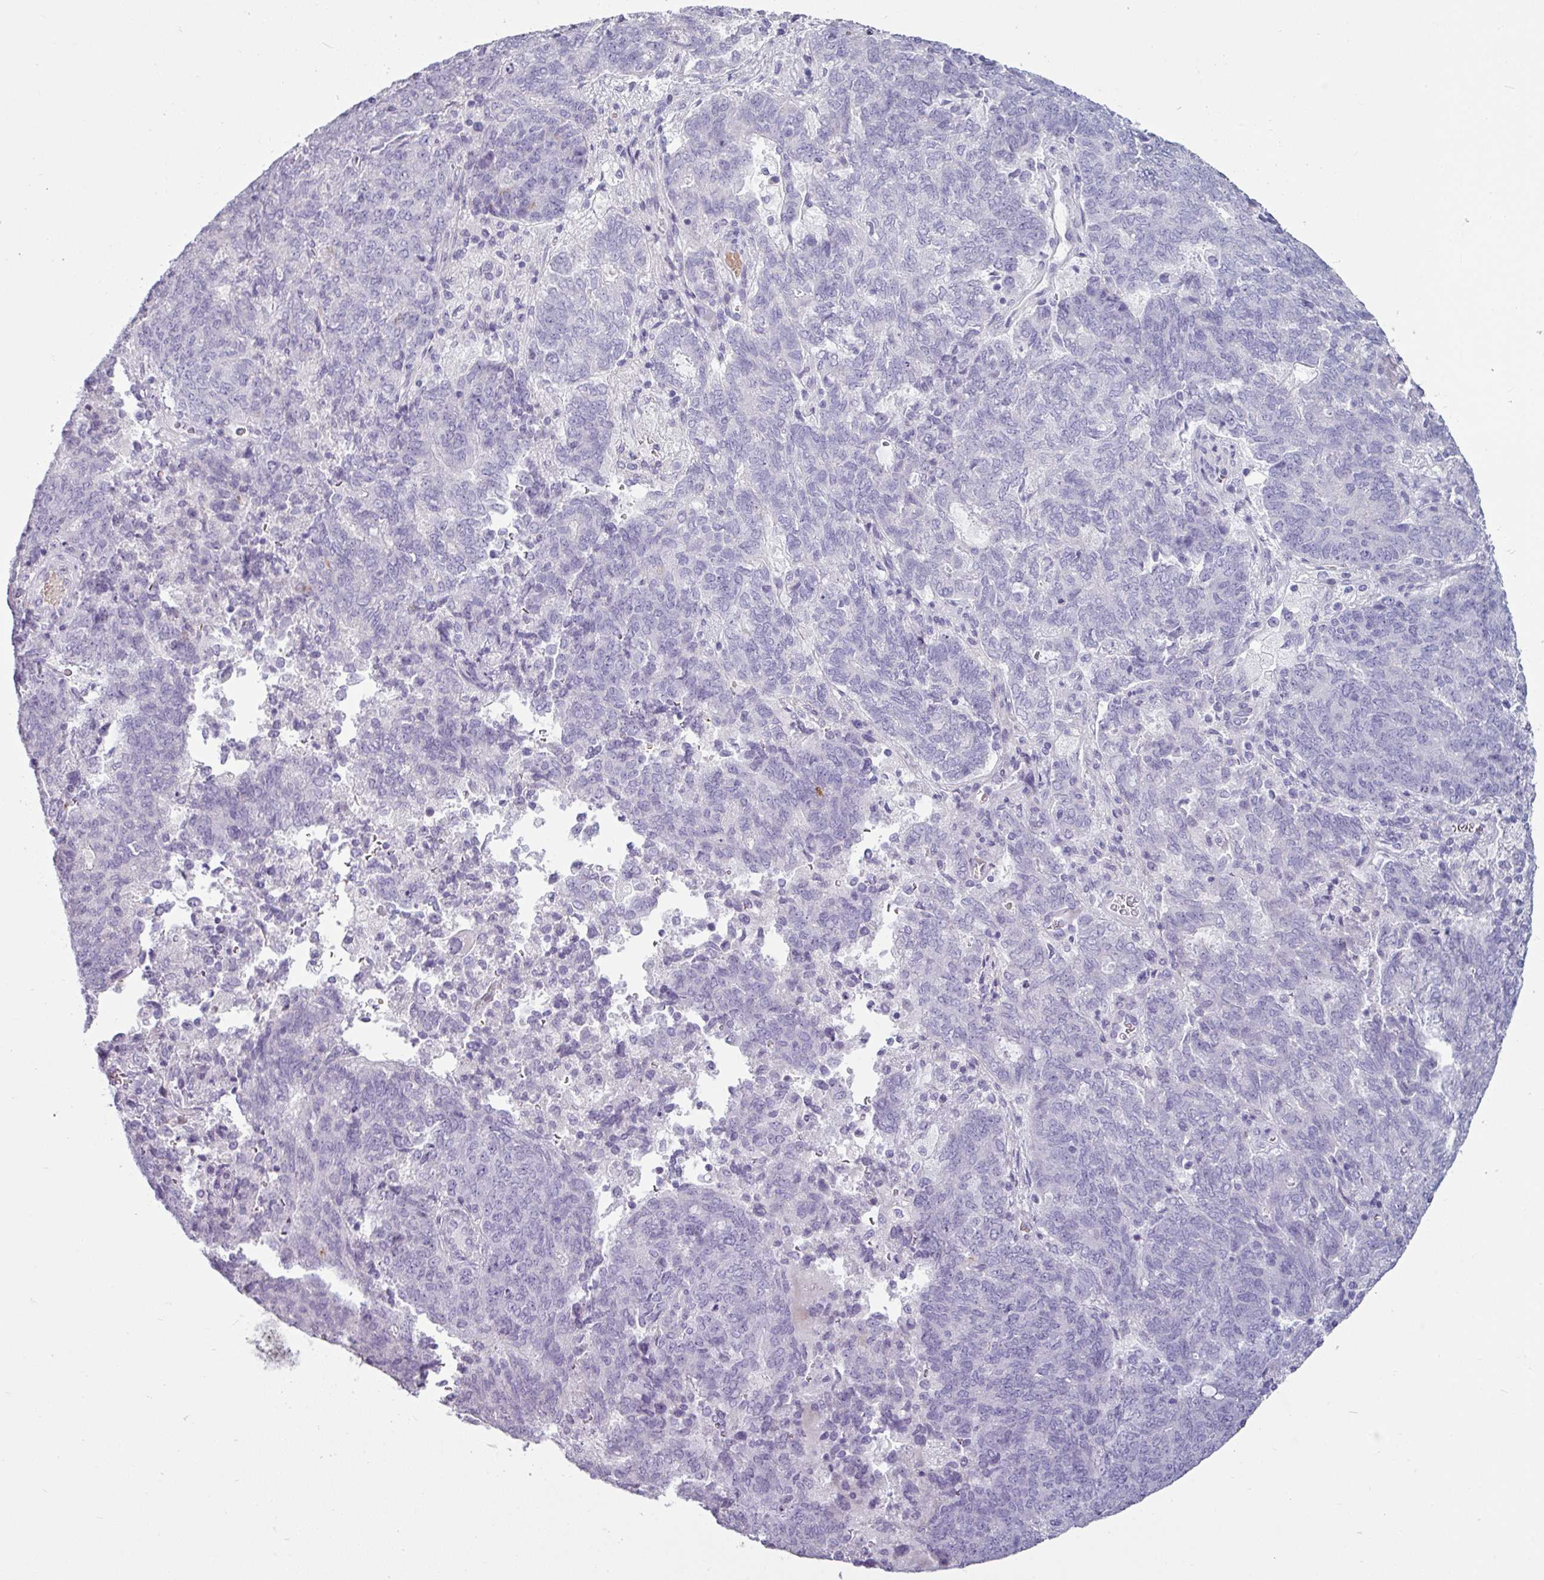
{"staining": {"intensity": "negative", "quantity": "none", "location": "none"}, "tissue": "endometrial cancer", "cell_type": "Tumor cells", "image_type": "cancer", "snomed": [{"axis": "morphology", "description": "Adenocarcinoma, NOS"}, {"axis": "topography", "description": "Endometrium"}], "caption": "The image exhibits no staining of tumor cells in adenocarcinoma (endometrial).", "gene": "CLCA1", "patient": {"sex": "female", "age": 80}}